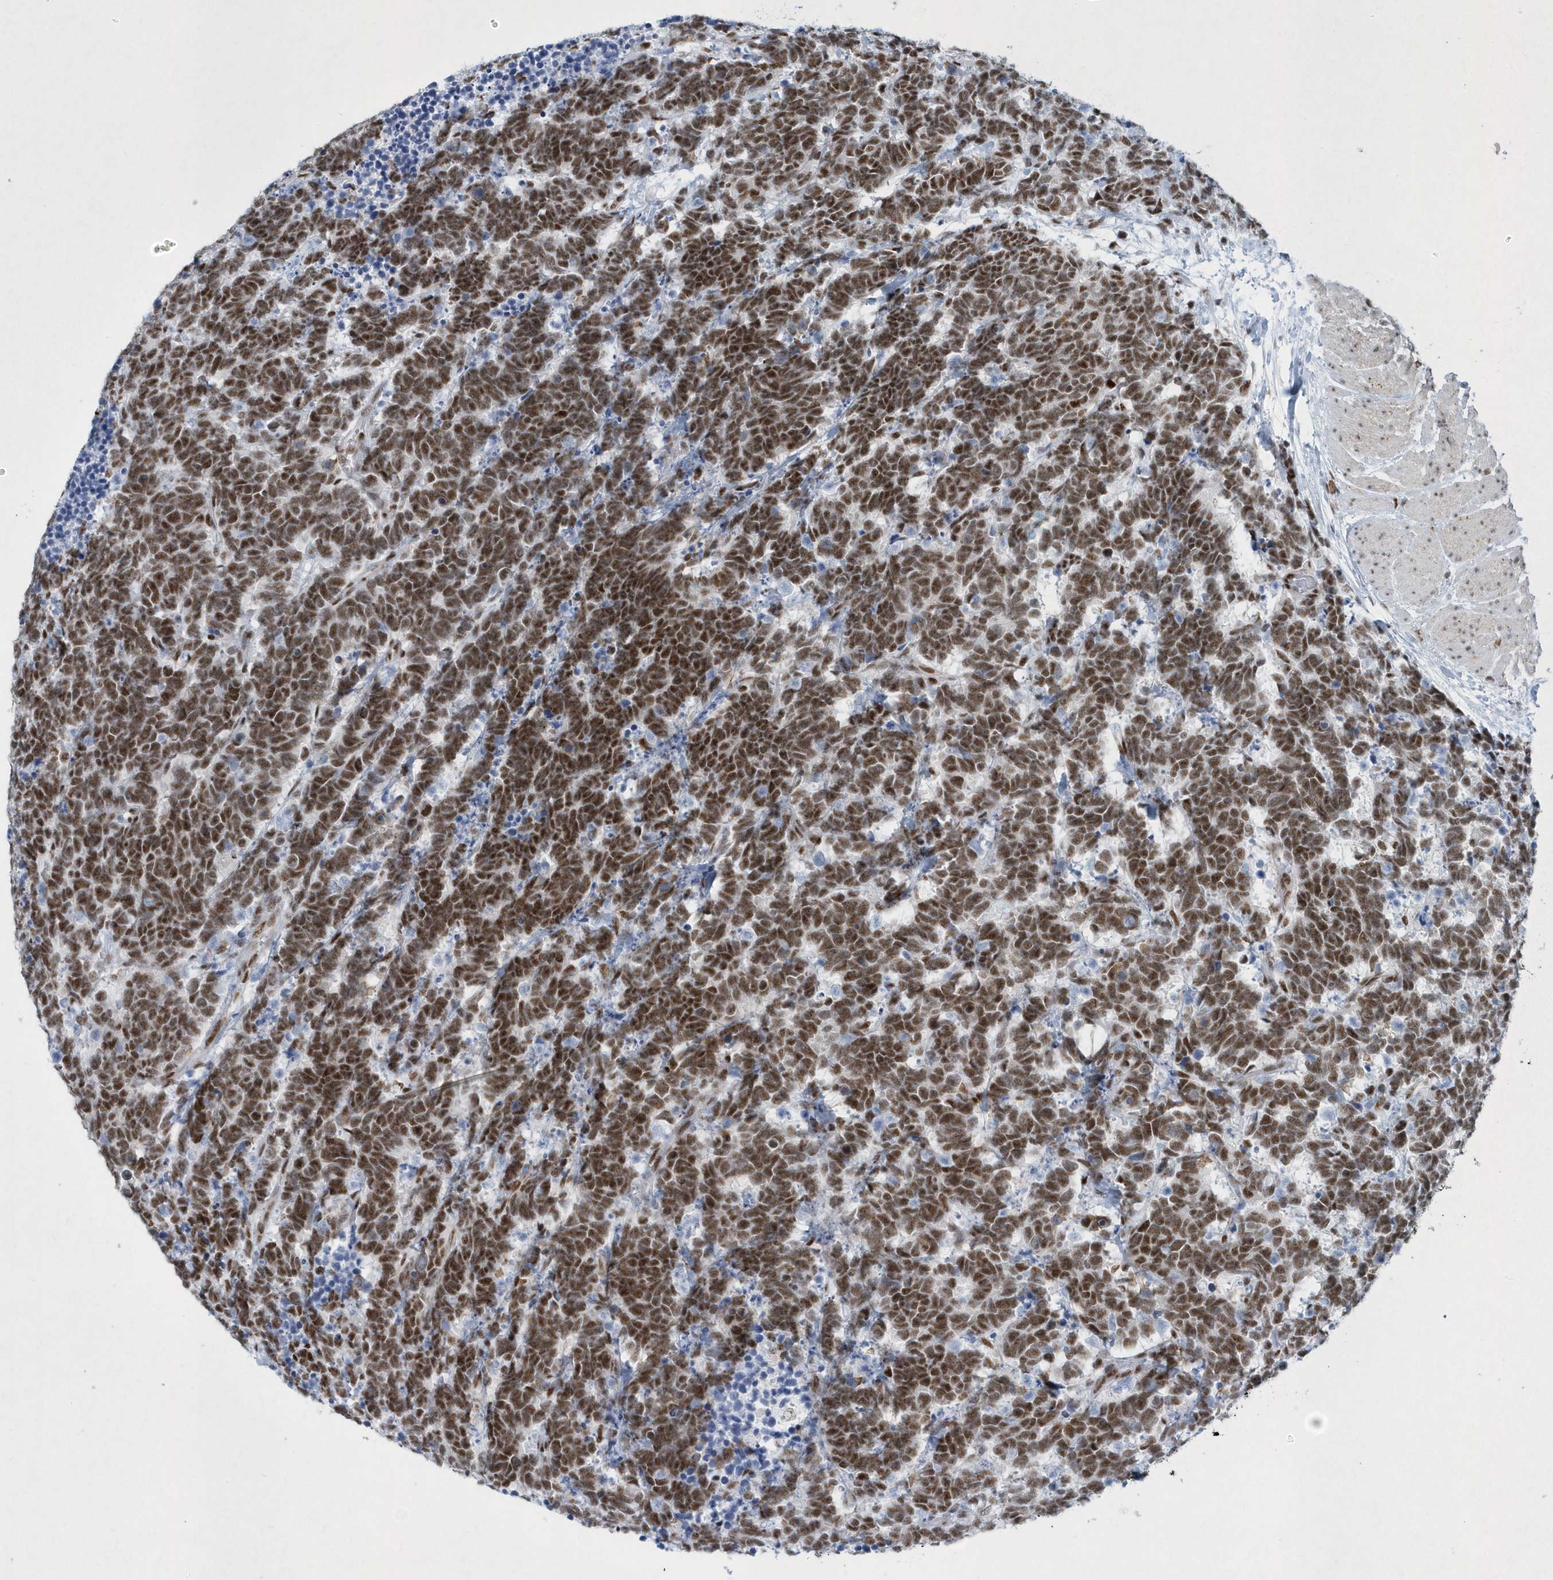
{"staining": {"intensity": "moderate", "quantity": ">75%", "location": "nuclear"}, "tissue": "carcinoid", "cell_type": "Tumor cells", "image_type": "cancer", "snomed": [{"axis": "morphology", "description": "Carcinoma, NOS"}, {"axis": "morphology", "description": "Carcinoid, malignant, NOS"}, {"axis": "topography", "description": "Urinary bladder"}], "caption": "Immunohistochemistry of carcinoma shows medium levels of moderate nuclear positivity in approximately >75% of tumor cells. Immunohistochemistry stains the protein of interest in brown and the nuclei are stained blue.", "gene": "DCLRE1A", "patient": {"sex": "male", "age": 57}}